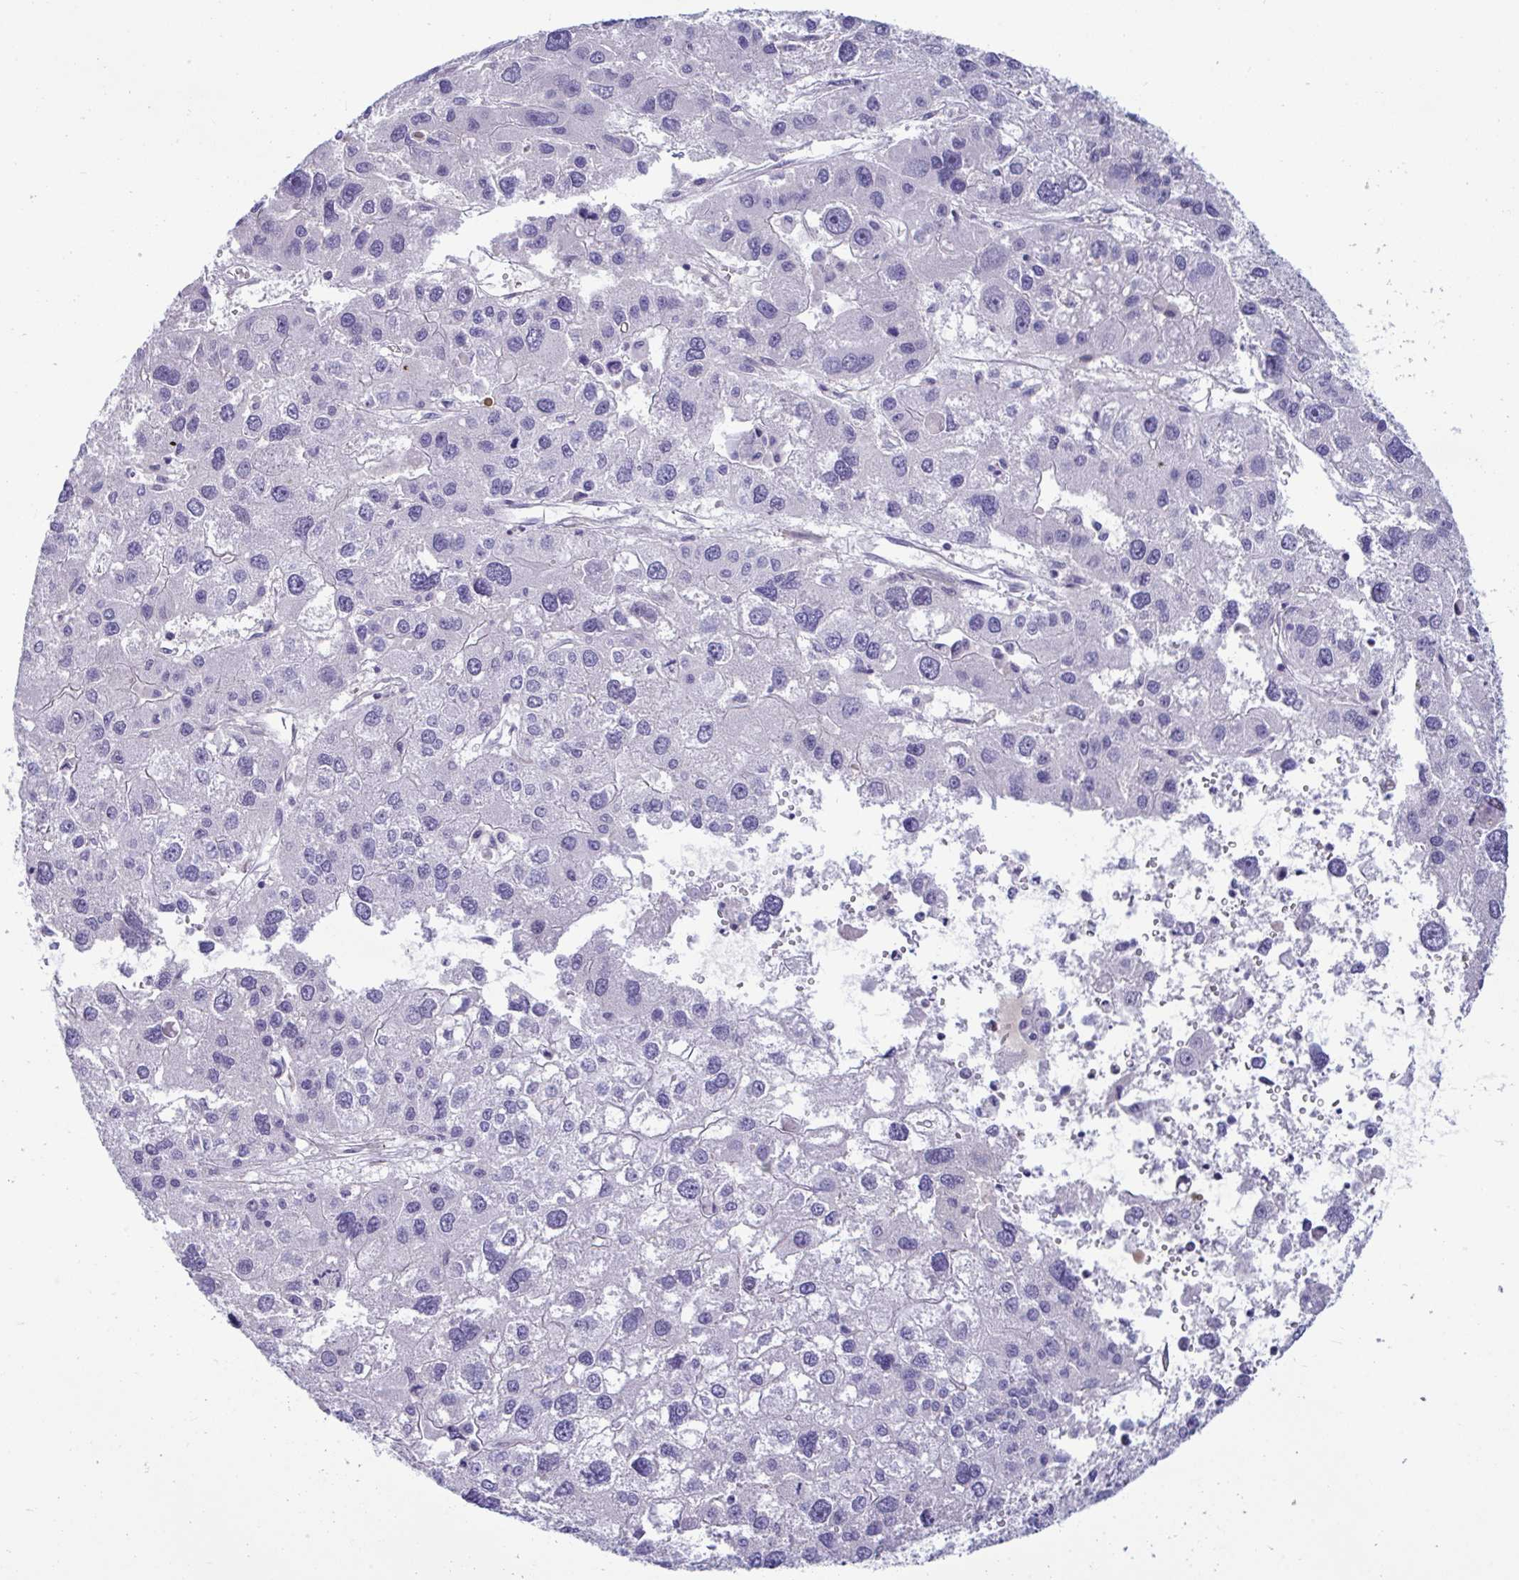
{"staining": {"intensity": "negative", "quantity": "none", "location": "none"}, "tissue": "liver cancer", "cell_type": "Tumor cells", "image_type": "cancer", "snomed": [{"axis": "morphology", "description": "Carcinoma, Hepatocellular, NOS"}, {"axis": "topography", "description": "Liver"}], "caption": "Immunohistochemistry (IHC) histopathology image of human liver hepatocellular carcinoma stained for a protein (brown), which shows no staining in tumor cells.", "gene": "MS4A14", "patient": {"sex": "male", "age": 73}}